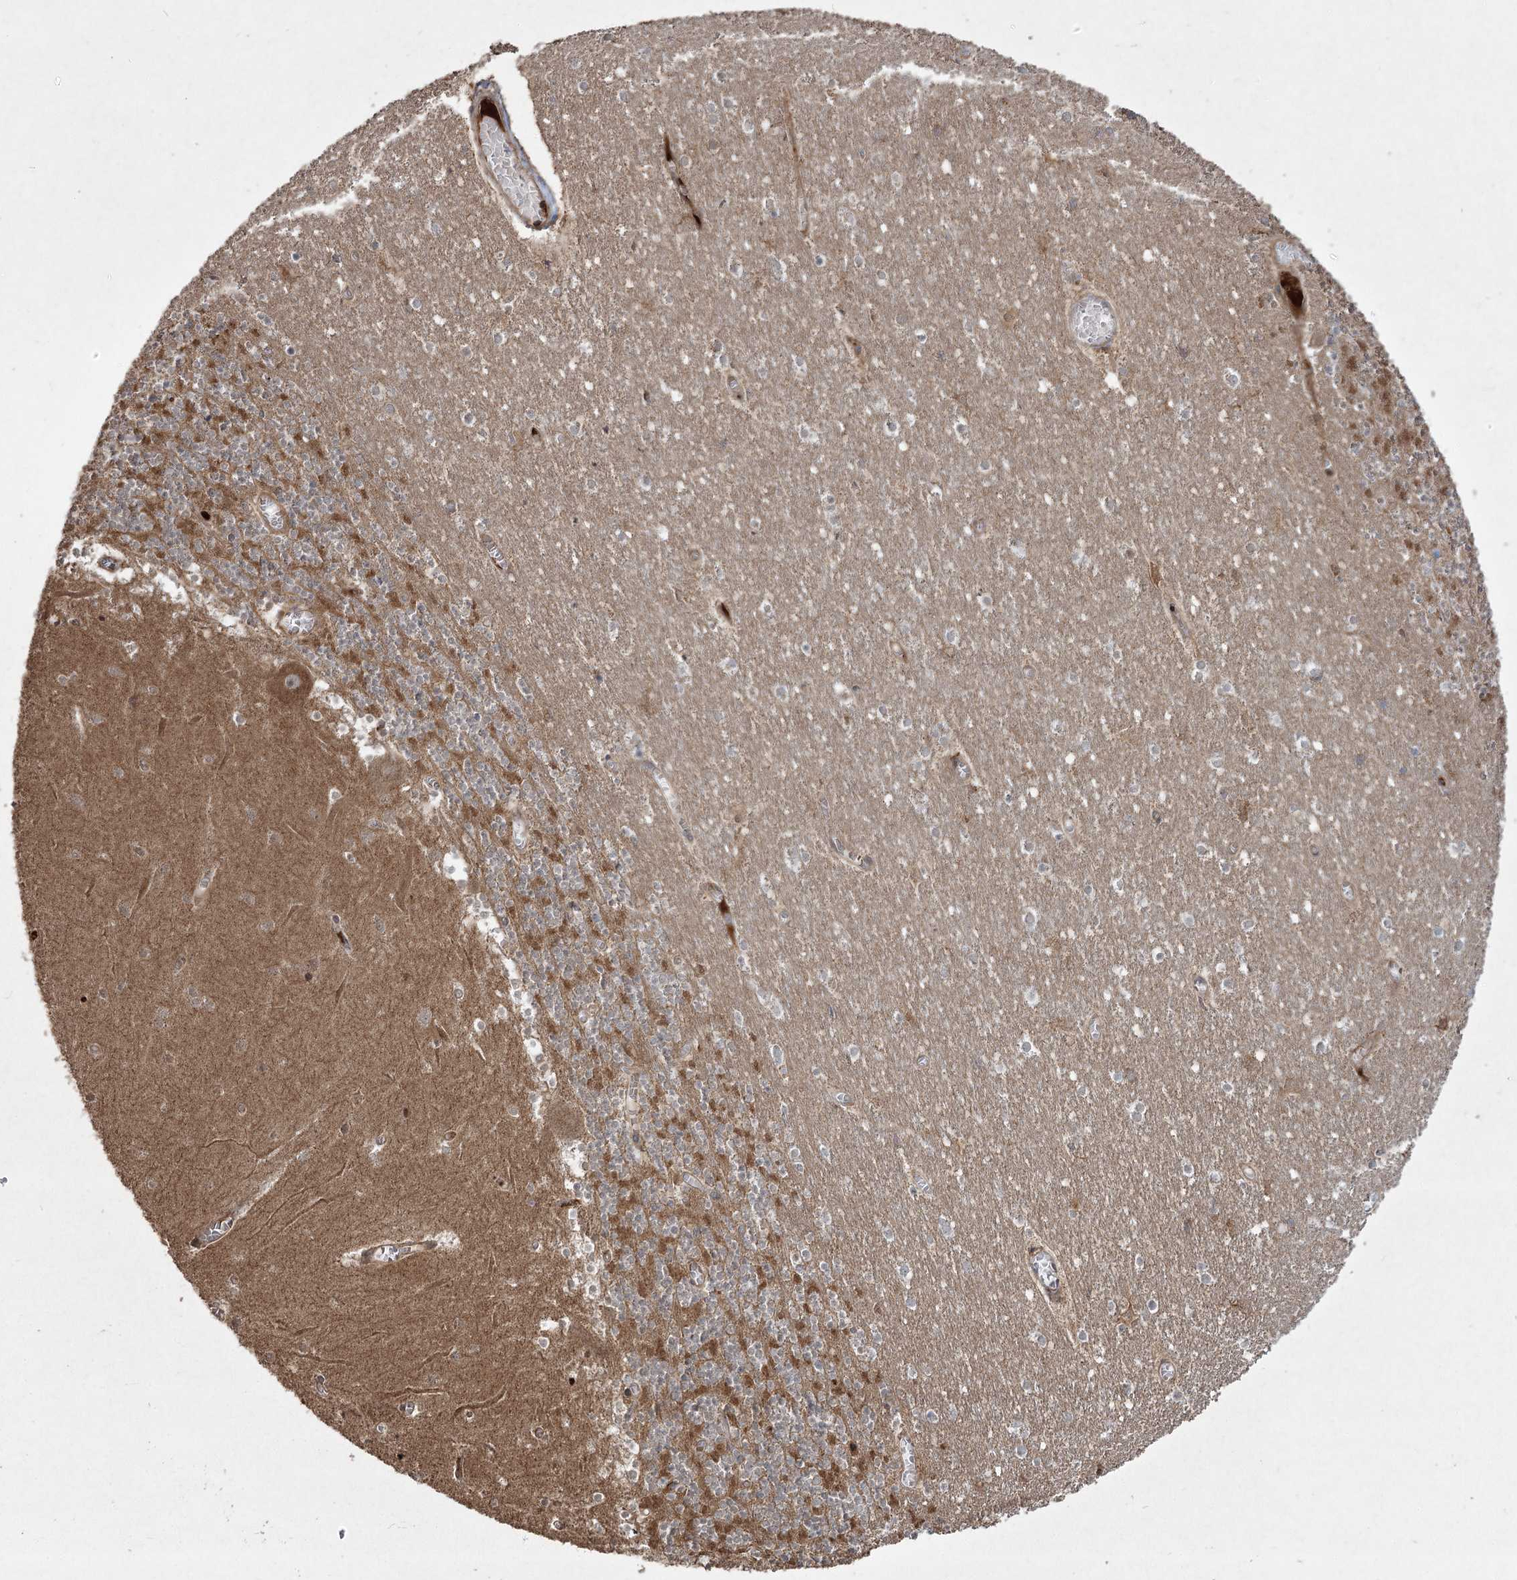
{"staining": {"intensity": "strong", "quantity": "25%-75%", "location": "cytoplasmic/membranous"}, "tissue": "cerebellum", "cell_type": "Cells in granular layer", "image_type": "normal", "snomed": [{"axis": "morphology", "description": "Normal tissue, NOS"}, {"axis": "topography", "description": "Cerebellum"}], "caption": "Strong cytoplasmic/membranous expression is present in approximately 25%-75% of cells in granular layer in unremarkable cerebellum.", "gene": "CPLANE1", "patient": {"sex": "female", "age": 28}}